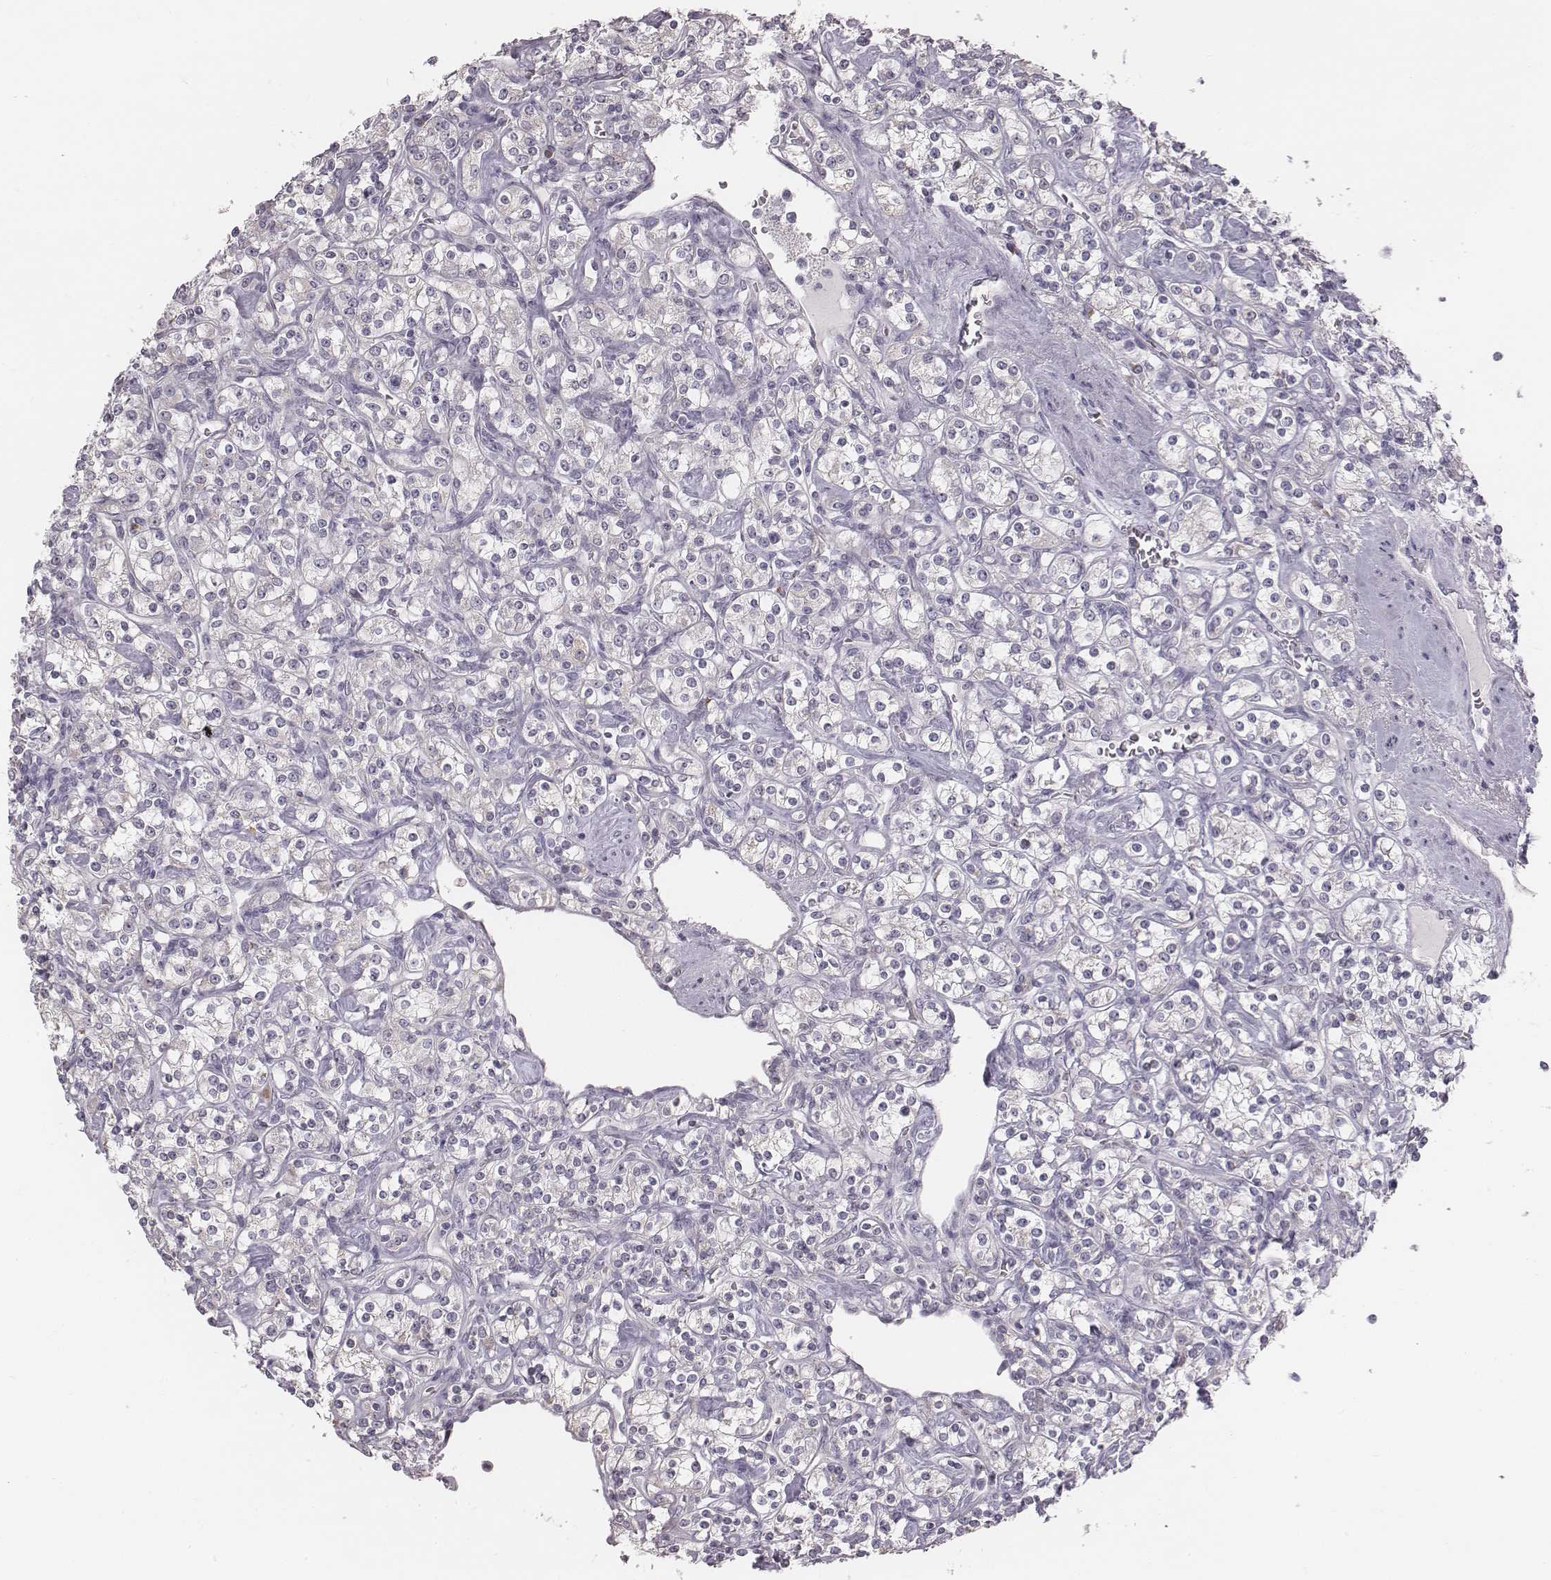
{"staining": {"intensity": "negative", "quantity": "none", "location": "none"}, "tissue": "renal cancer", "cell_type": "Tumor cells", "image_type": "cancer", "snomed": [{"axis": "morphology", "description": "Adenocarcinoma, NOS"}, {"axis": "topography", "description": "Kidney"}], "caption": "The photomicrograph displays no significant positivity in tumor cells of renal adenocarcinoma.", "gene": "C6orf58", "patient": {"sex": "male", "age": 77}}